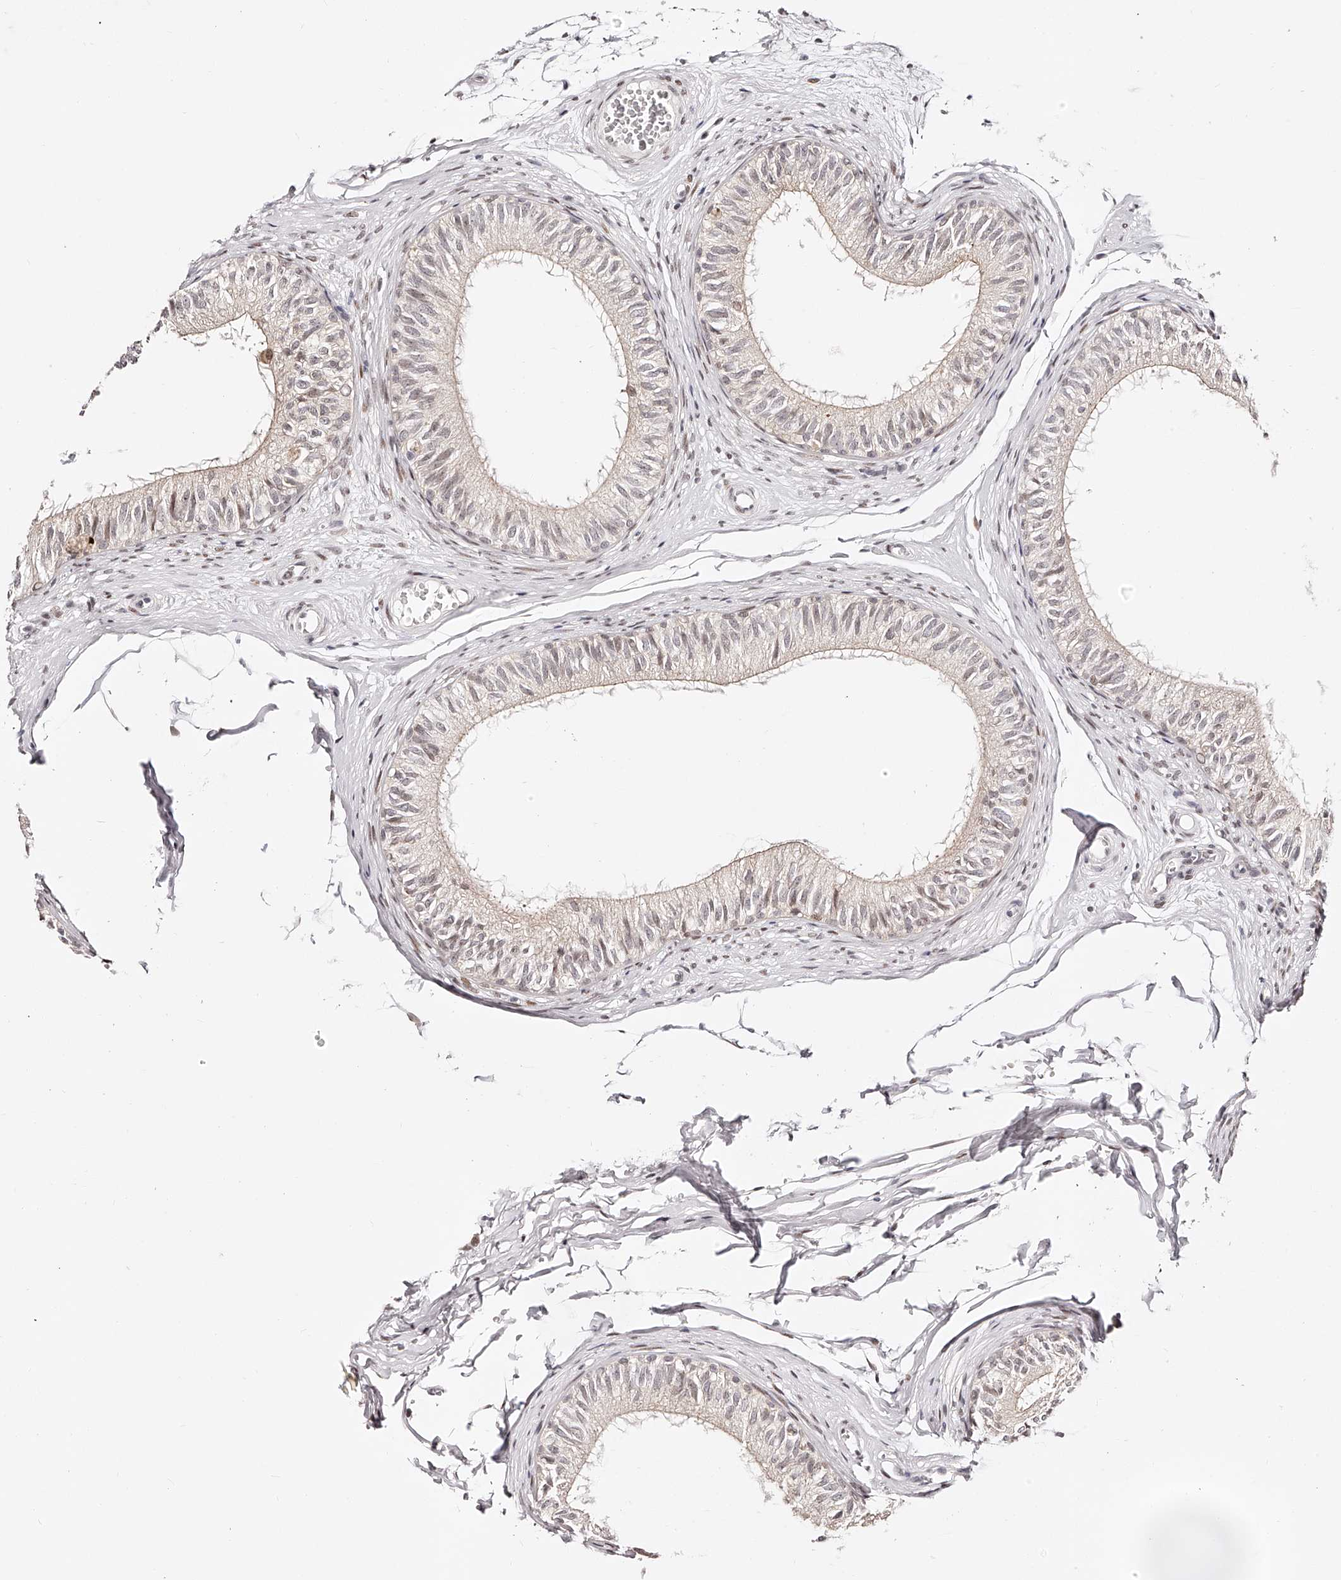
{"staining": {"intensity": "weak", "quantity": "25%-75%", "location": "nuclear"}, "tissue": "epididymis", "cell_type": "Glandular cells", "image_type": "normal", "snomed": [{"axis": "morphology", "description": "Normal tissue, NOS"}, {"axis": "morphology", "description": "Seminoma in situ"}, {"axis": "topography", "description": "Testis"}, {"axis": "topography", "description": "Epididymis"}], "caption": "The histopathology image exhibits immunohistochemical staining of unremarkable epididymis. There is weak nuclear expression is seen in approximately 25%-75% of glandular cells. The protein is shown in brown color, while the nuclei are stained blue.", "gene": "USF3", "patient": {"sex": "male", "age": 28}}